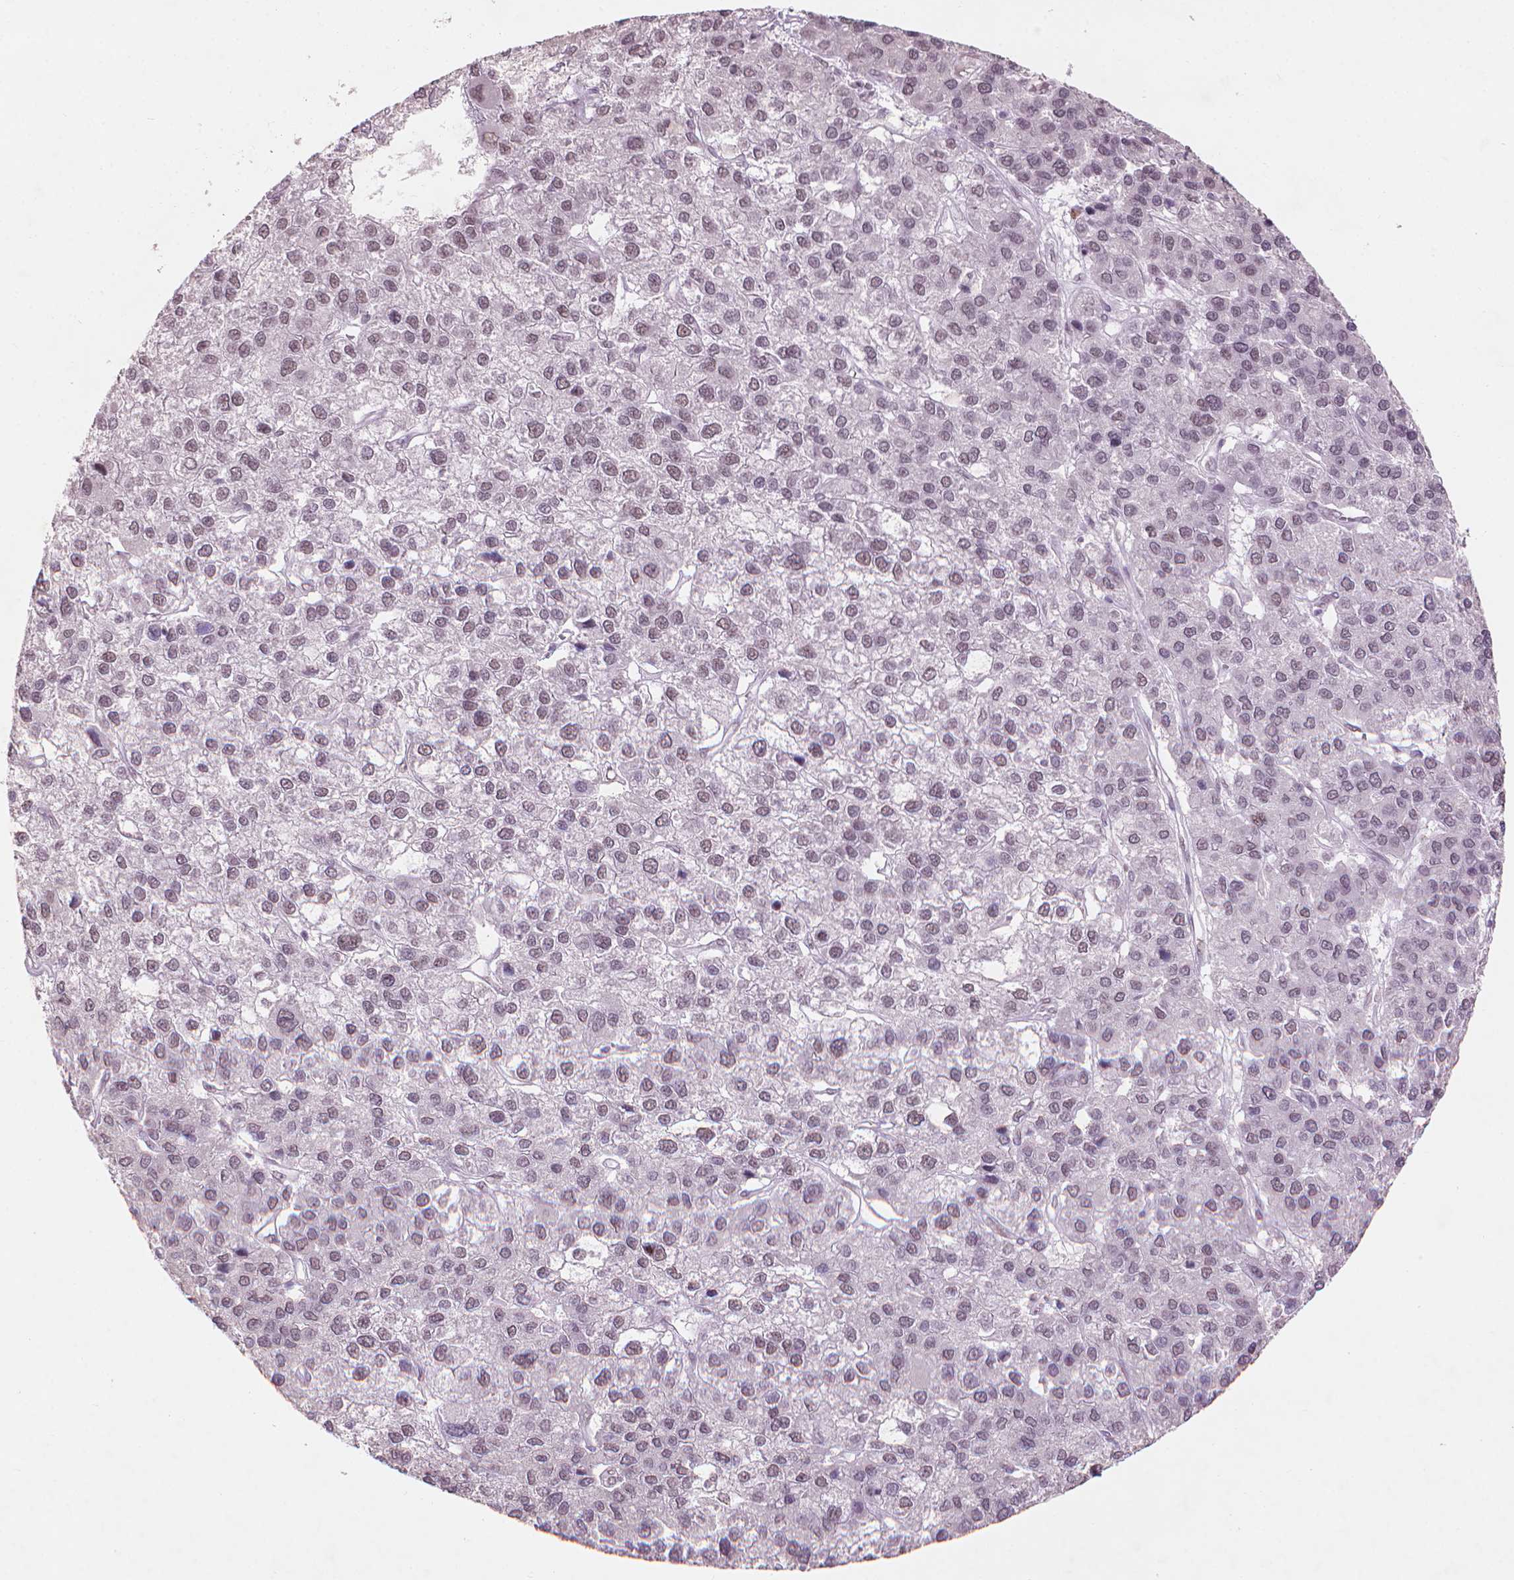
{"staining": {"intensity": "weak", "quantity": "25%-75%", "location": "nuclear"}, "tissue": "liver cancer", "cell_type": "Tumor cells", "image_type": "cancer", "snomed": [{"axis": "morphology", "description": "Carcinoma, Hepatocellular, NOS"}, {"axis": "topography", "description": "Liver"}], "caption": "A high-resolution micrograph shows immunohistochemistry staining of liver cancer (hepatocellular carcinoma), which exhibits weak nuclear staining in approximately 25%-75% of tumor cells. Immunohistochemistry (ihc) stains the protein of interest in brown and the nuclei are stained blue.", "gene": "HES7", "patient": {"sex": "female", "age": 41}}